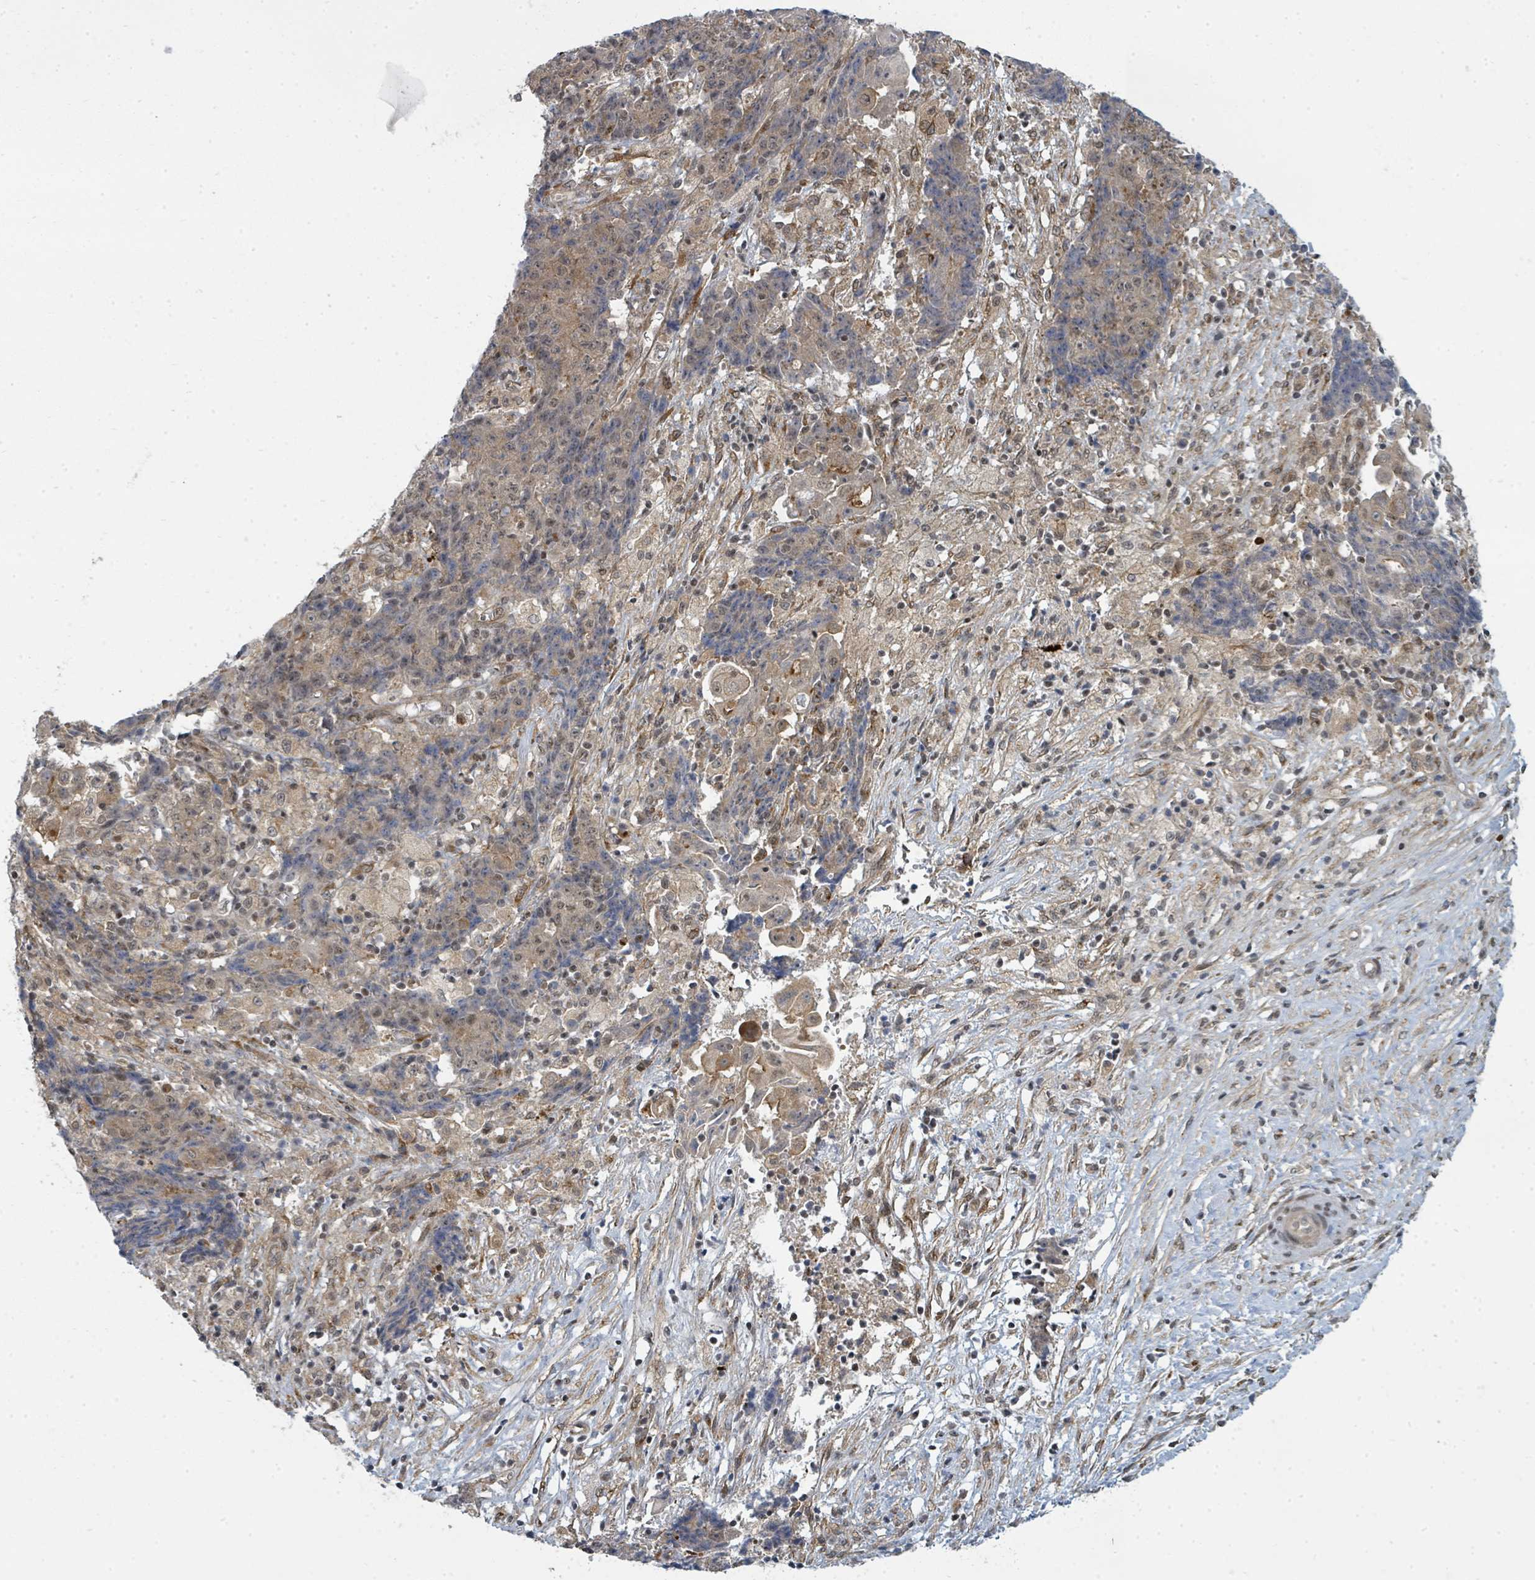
{"staining": {"intensity": "moderate", "quantity": "<25%", "location": "cytoplasmic/membranous"}, "tissue": "ovarian cancer", "cell_type": "Tumor cells", "image_type": "cancer", "snomed": [{"axis": "morphology", "description": "Carcinoma, endometroid"}, {"axis": "topography", "description": "Ovary"}], "caption": "Moderate cytoplasmic/membranous expression for a protein is seen in about <25% of tumor cells of endometroid carcinoma (ovarian) using immunohistochemistry (IHC).", "gene": "PSMG2", "patient": {"sex": "female", "age": 42}}